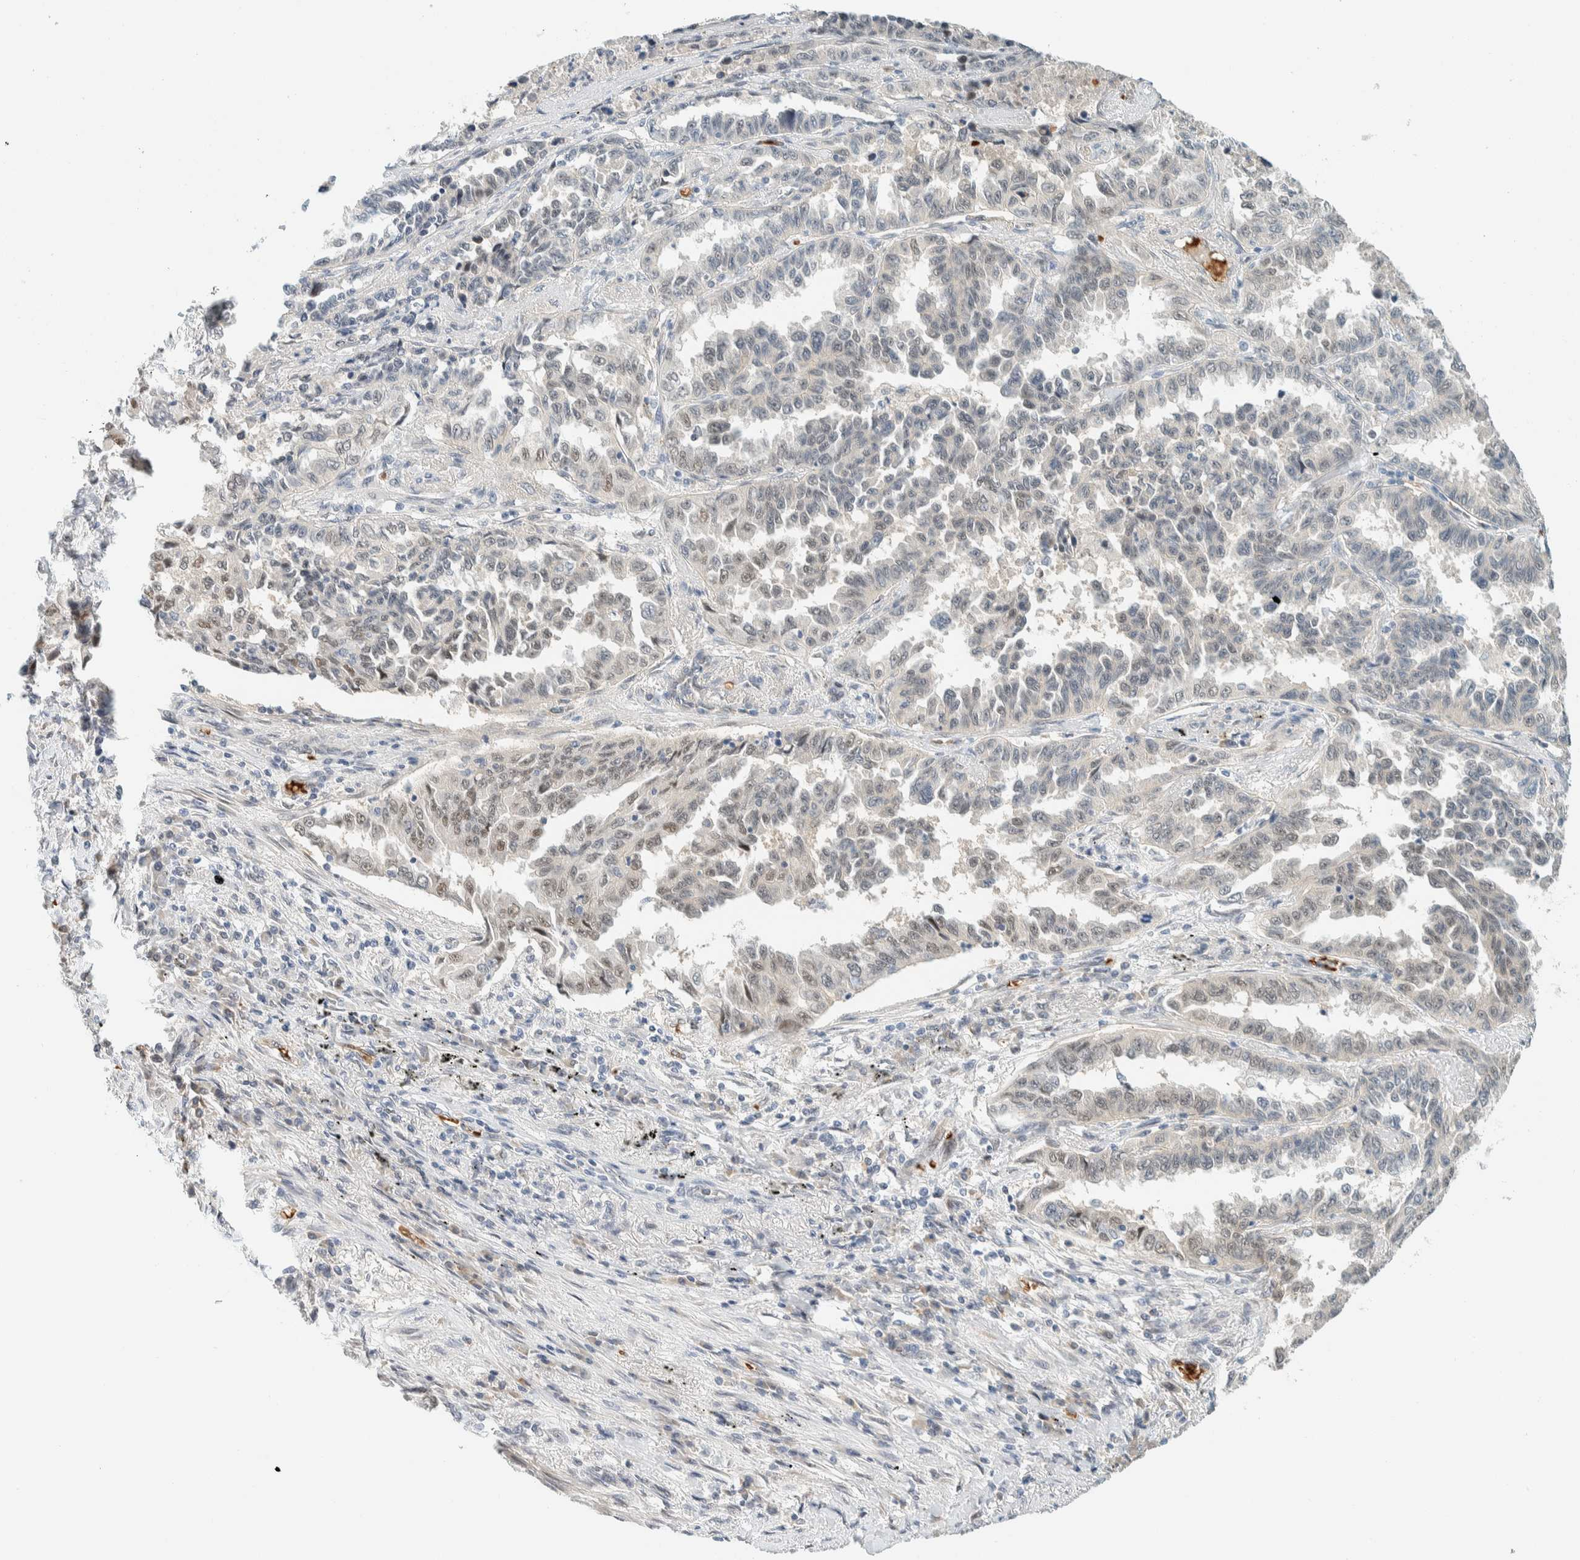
{"staining": {"intensity": "weak", "quantity": "25%-75%", "location": "nuclear"}, "tissue": "lung cancer", "cell_type": "Tumor cells", "image_type": "cancer", "snomed": [{"axis": "morphology", "description": "Adenocarcinoma, NOS"}, {"axis": "topography", "description": "Lung"}], "caption": "Immunohistochemistry (DAB) staining of human lung cancer exhibits weak nuclear protein expression in approximately 25%-75% of tumor cells.", "gene": "TSTD2", "patient": {"sex": "female", "age": 51}}